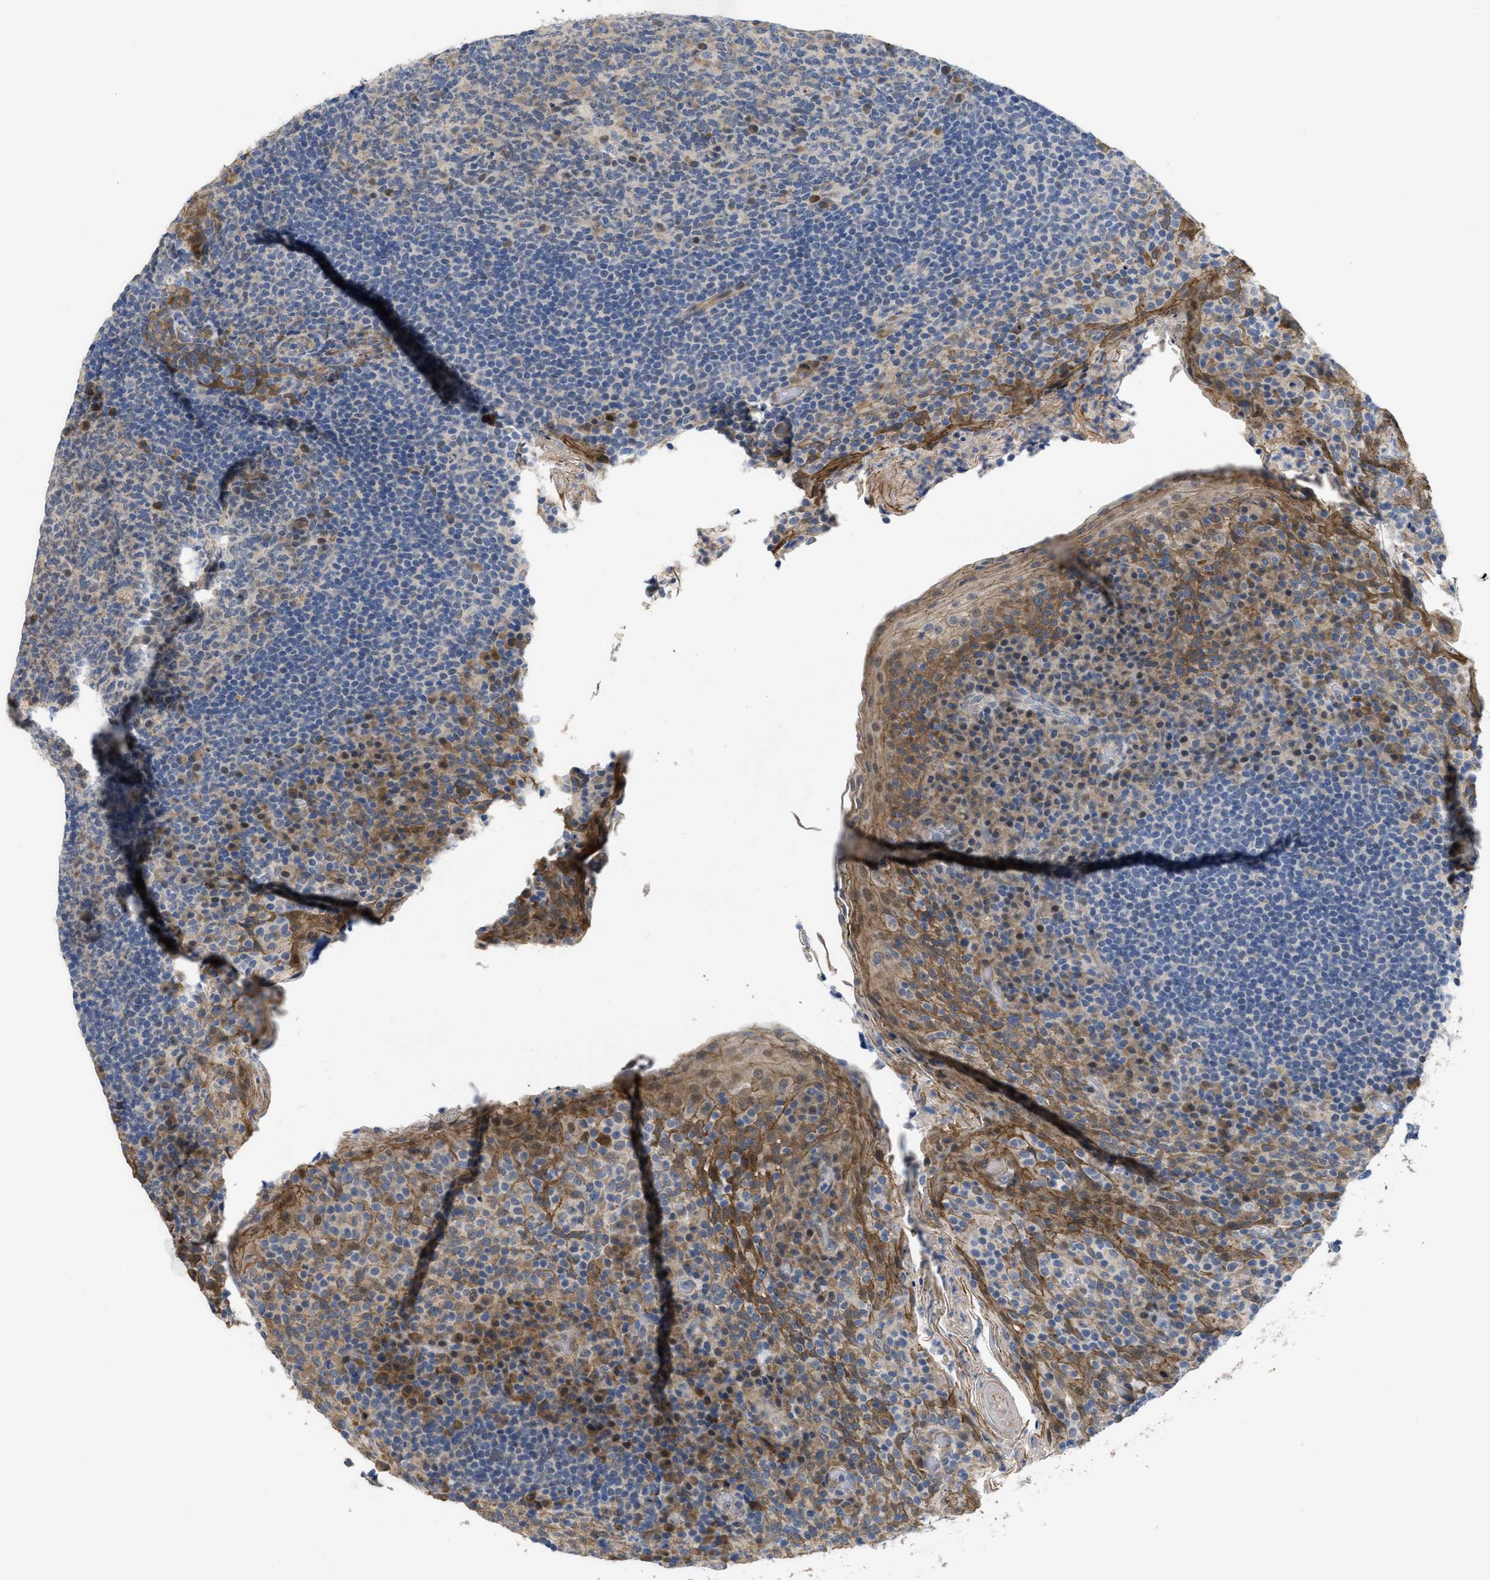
{"staining": {"intensity": "weak", "quantity": "<25%", "location": "nuclear"}, "tissue": "tonsil", "cell_type": "Germinal center cells", "image_type": "normal", "snomed": [{"axis": "morphology", "description": "Normal tissue, NOS"}, {"axis": "topography", "description": "Tonsil"}], "caption": "DAB (3,3'-diaminobenzidine) immunohistochemical staining of unremarkable tonsil shows no significant expression in germinal center cells.", "gene": "CDPF1", "patient": {"sex": "male", "age": 17}}